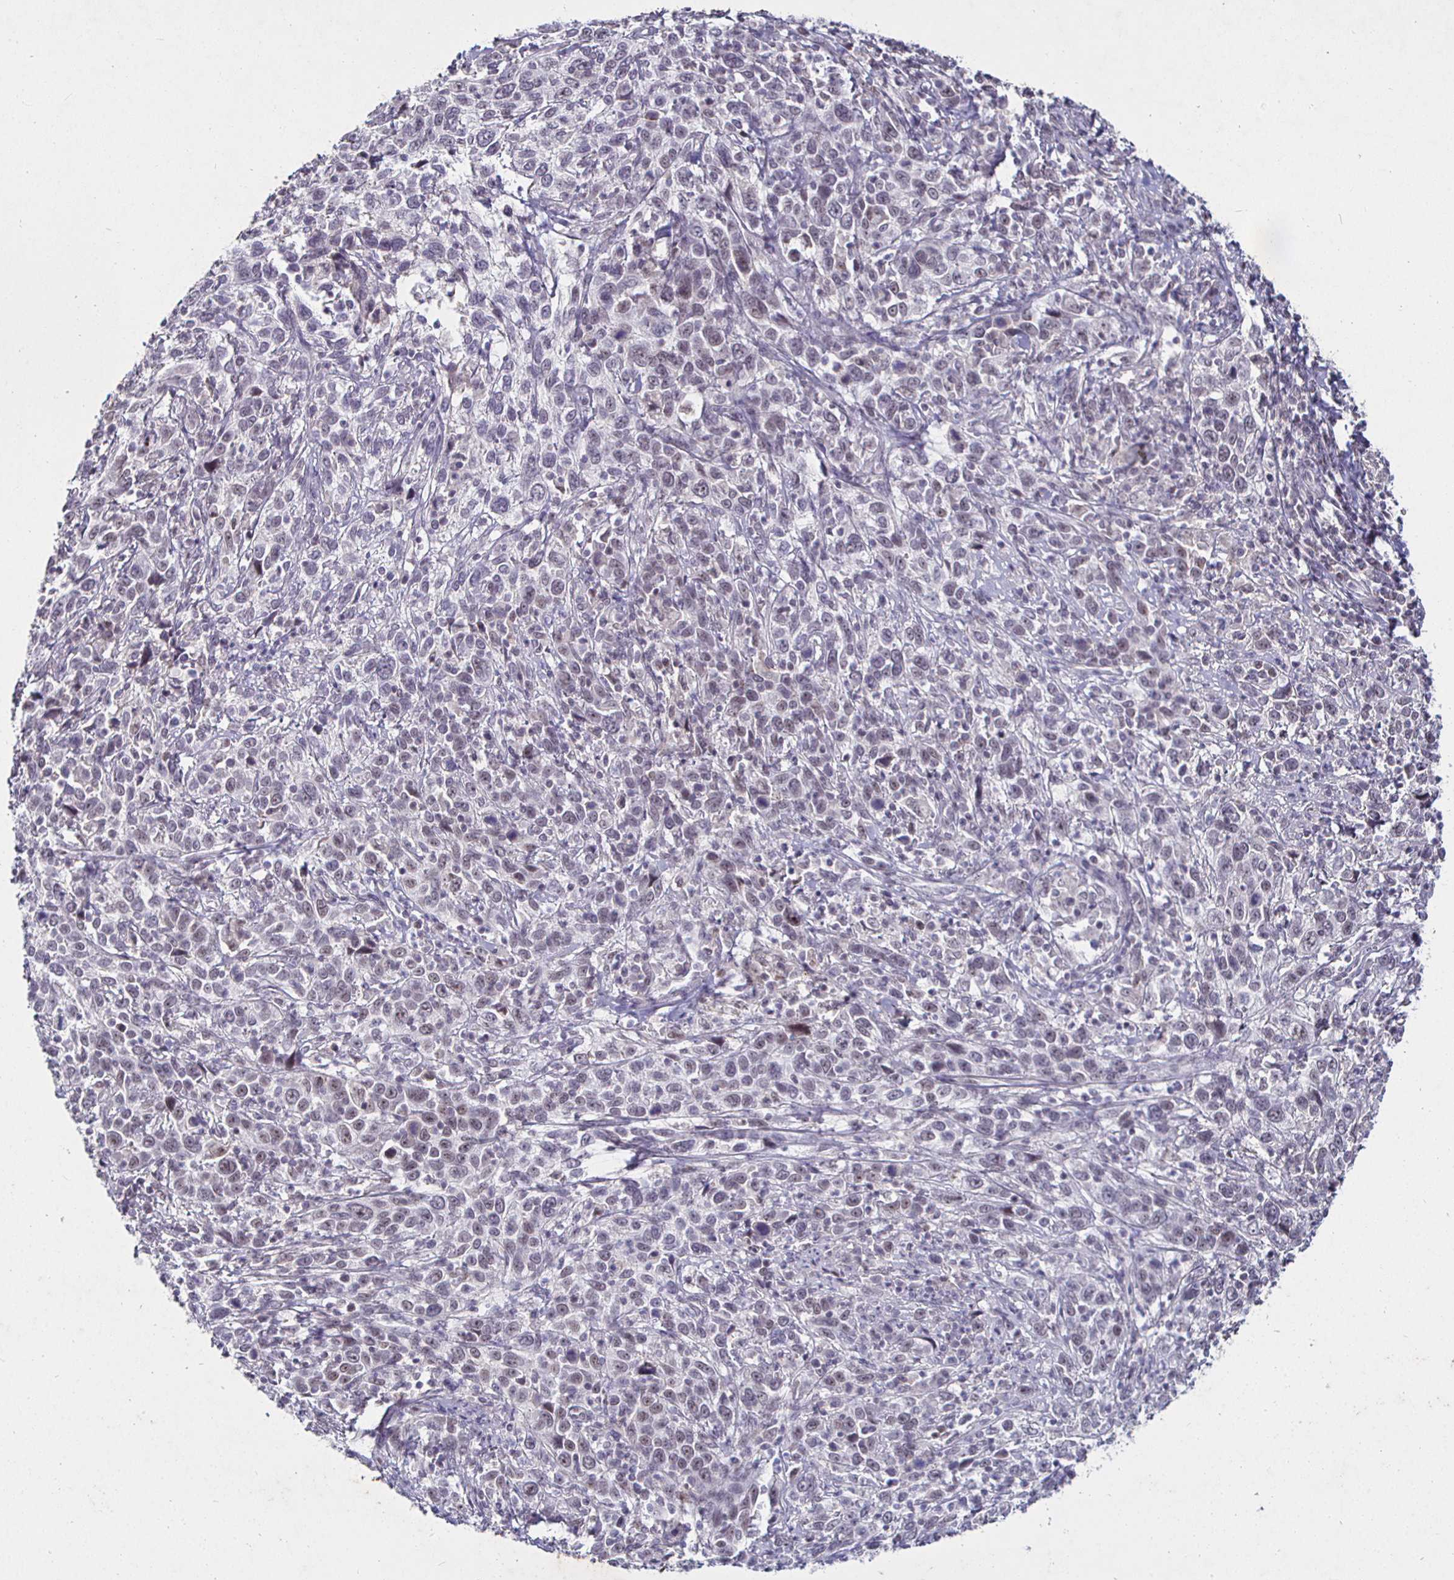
{"staining": {"intensity": "weak", "quantity": "<25%", "location": "nuclear"}, "tissue": "cervical cancer", "cell_type": "Tumor cells", "image_type": "cancer", "snomed": [{"axis": "morphology", "description": "Squamous cell carcinoma, NOS"}, {"axis": "topography", "description": "Cervix"}], "caption": "Squamous cell carcinoma (cervical) was stained to show a protein in brown. There is no significant positivity in tumor cells.", "gene": "MLH1", "patient": {"sex": "female", "age": 46}}